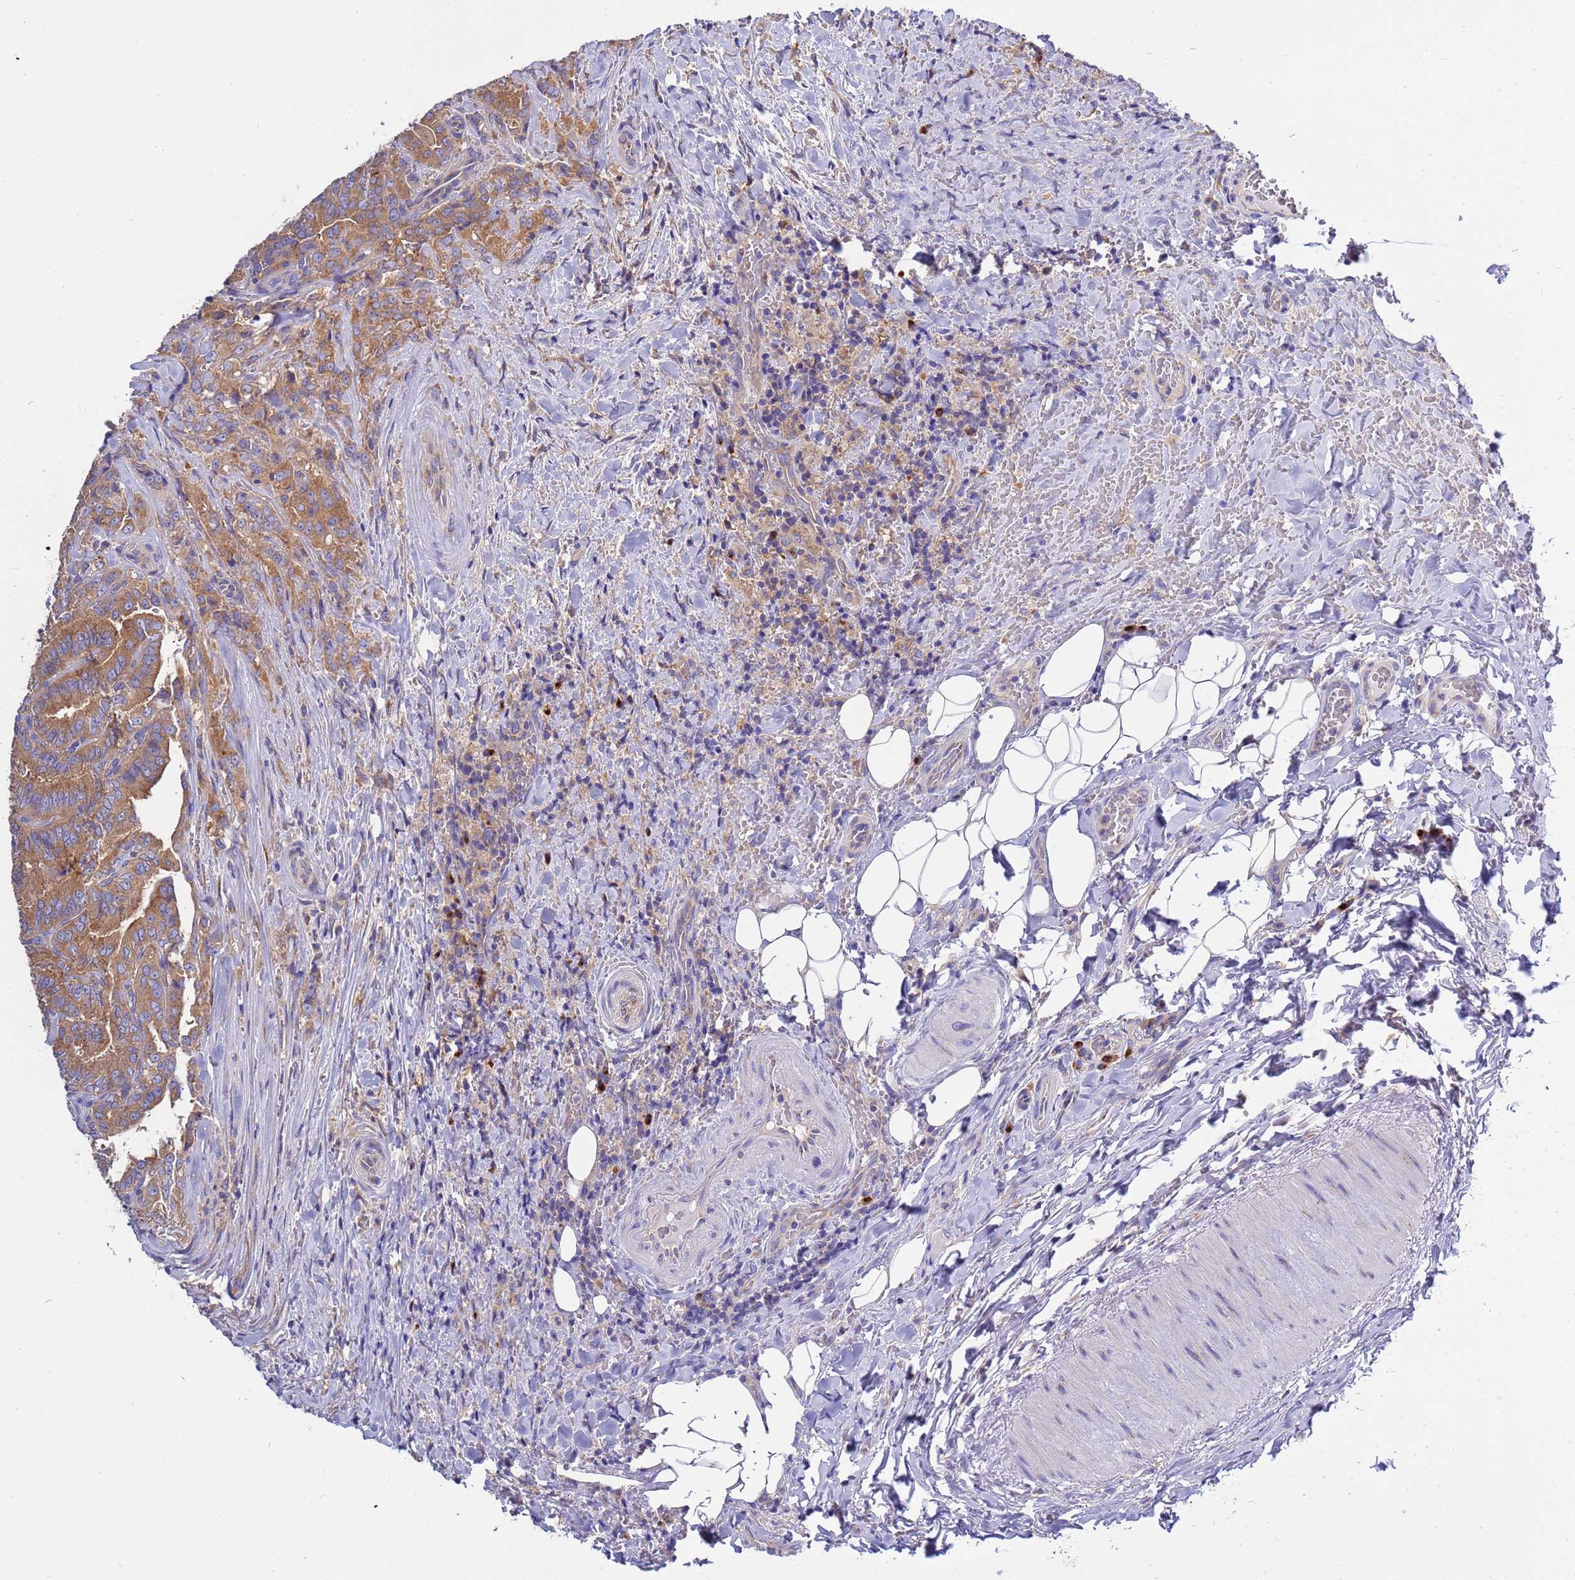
{"staining": {"intensity": "moderate", "quantity": ">75%", "location": "cytoplasmic/membranous"}, "tissue": "thyroid cancer", "cell_type": "Tumor cells", "image_type": "cancer", "snomed": [{"axis": "morphology", "description": "Papillary adenocarcinoma, NOS"}, {"axis": "topography", "description": "Thyroid gland"}], "caption": "This image reveals immunohistochemistry (IHC) staining of thyroid cancer (papillary adenocarcinoma), with medium moderate cytoplasmic/membranous expression in about >75% of tumor cells.", "gene": "ANAPC1", "patient": {"sex": "male", "age": 61}}